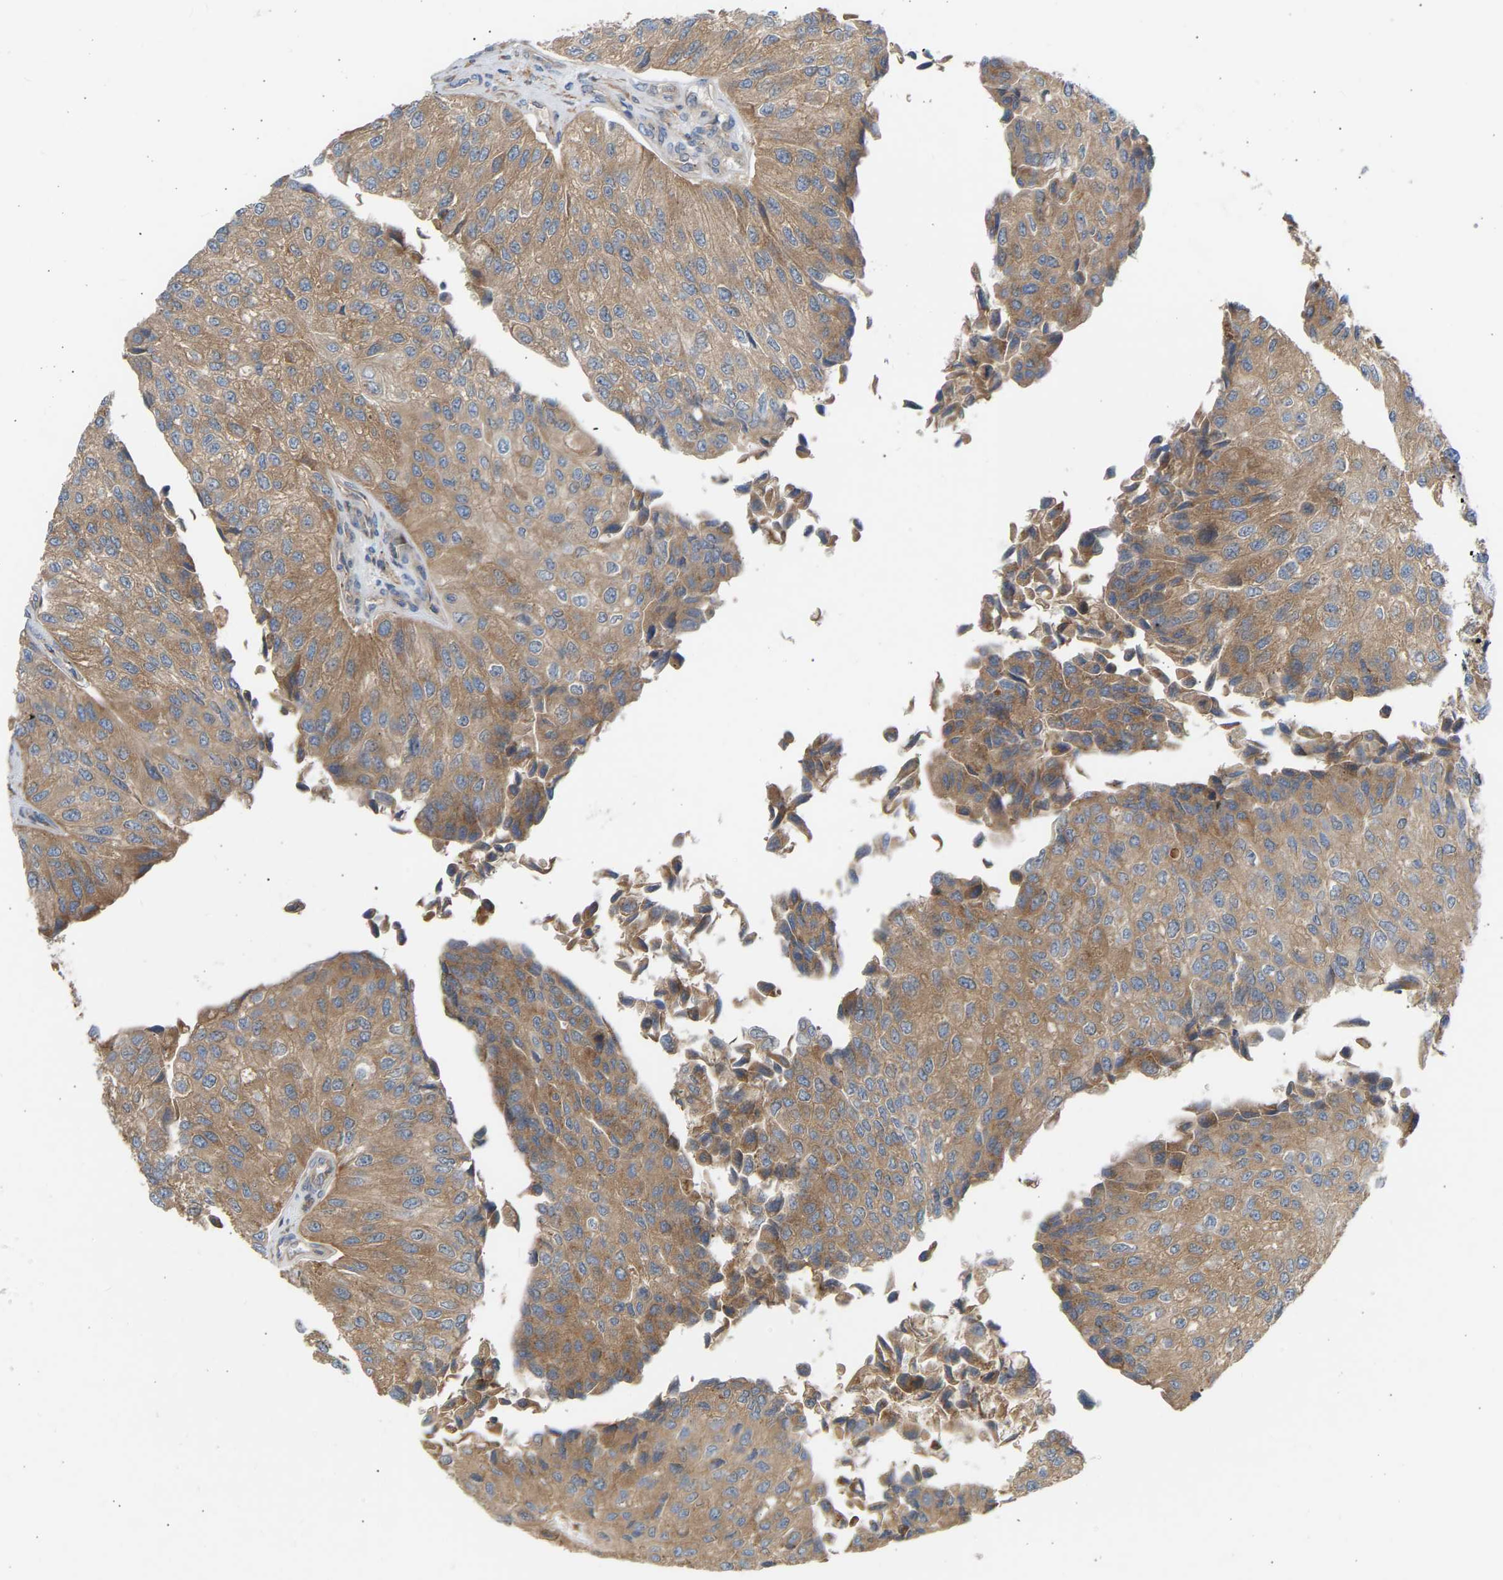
{"staining": {"intensity": "moderate", "quantity": ">75%", "location": "cytoplasmic/membranous"}, "tissue": "urothelial cancer", "cell_type": "Tumor cells", "image_type": "cancer", "snomed": [{"axis": "morphology", "description": "Urothelial carcinoma, High grade"}, {"axis": "topography", "description": "Kidney"}, {"axis": "topography", "description": "Urinary bladder"}], "caption": "The image shows immunohistochemical staining of urothelial cancer. There is moderate cytoplasmic/membranous positivity is present in approximately >75% of tumor cells.", "gene": "GCN1", "patient": {"sex": "male", "age": 77}}